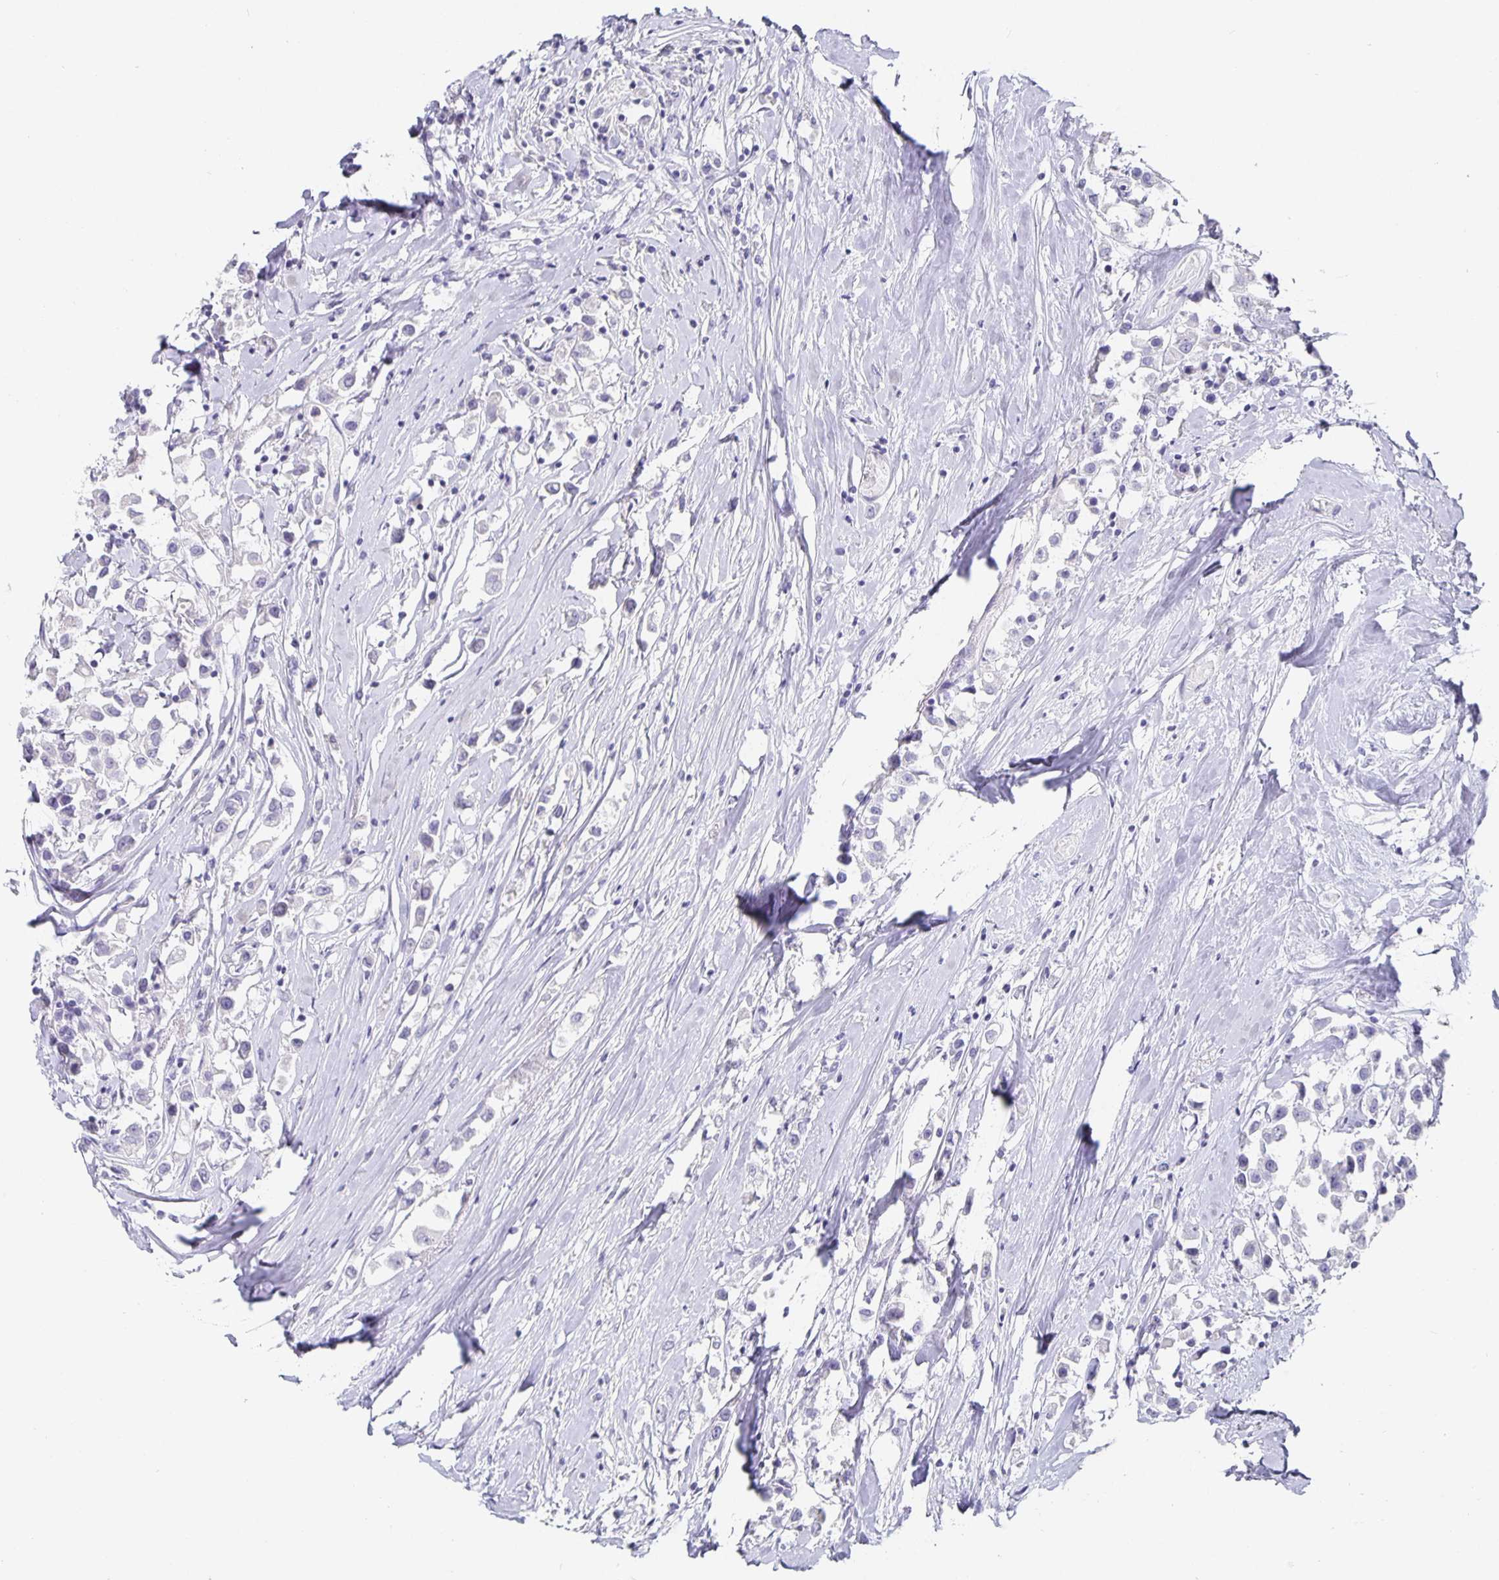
{"staining": {"intensity": "negative", "quantity": "none", "location": "none"}, "tissue": "breast cancer", "cell_type": "Tumor cells", "image_type": "cancer", "snomed": [{"axis": "morphology", "description": "Duct carcinoma"}, {"axis": "topography", "description": "Breast"}], "caption": "IHC micrograph of neoplastic tissue: human breast cancer (intraductal carcinoma) stained with DAB demonstrates no significant protein staining in tumor cells. The staining is performed using DAB (3,3'-diaminobenzidine) brown chromogen with nuclei counter-stained in using hematoxylin.", "gene": "CHGA", "patient": {"sex": "female", "age": 61}}